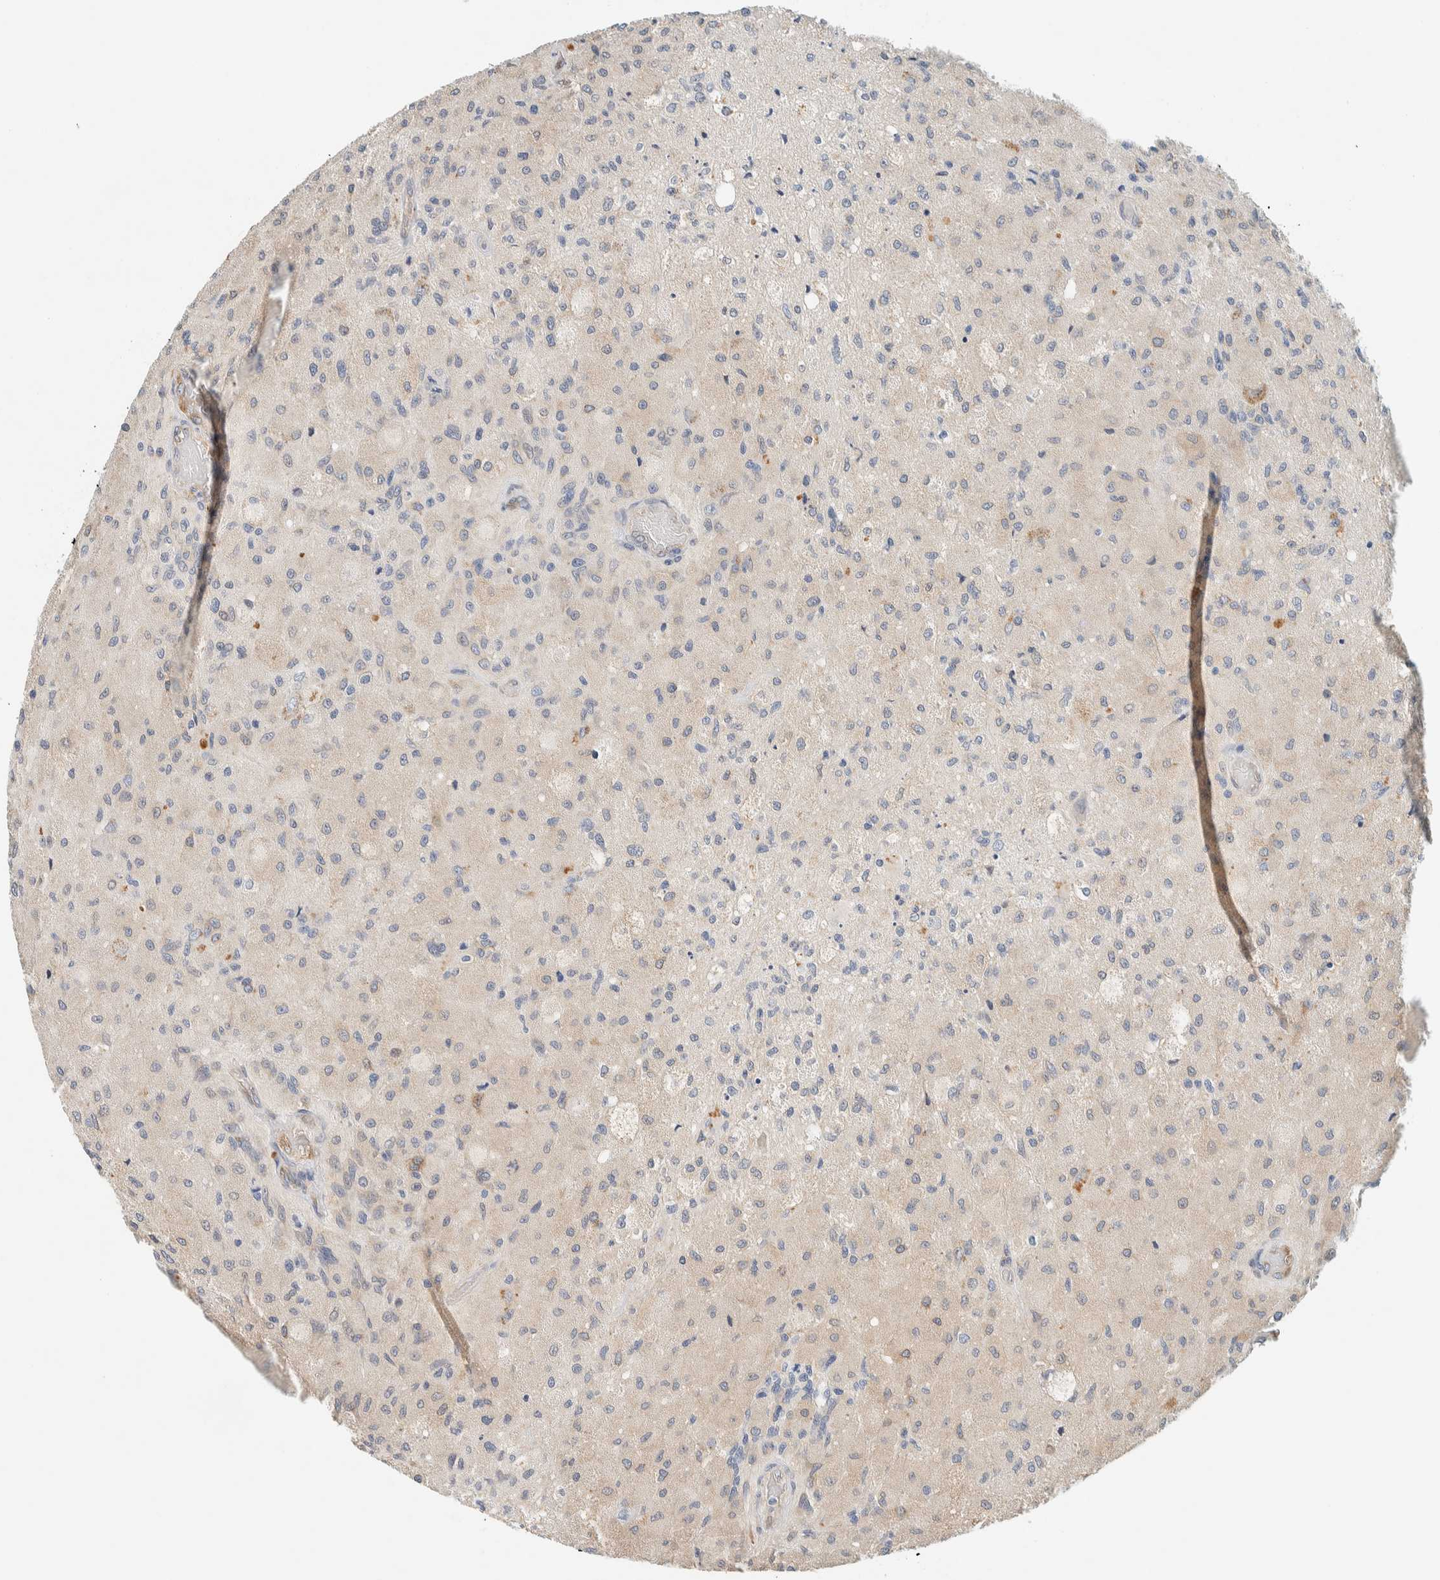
{"staining": {"intensity": "negative", "quantity": "none", "location": "none"}, "tissue": "glioma", "cell_type": "Tumor cells", "image_type": "cancer", "snomed": [{"axis": "morphology", "description": "Normal tissue, NOS"}, {"axis": "morphology", "description": "Glioma, malignant, High grade"}, {"axis": "topography", "description": "Cerebral cortex"}], "caption": "DAB (3,3'-diaminobenzidine) immunohistochemical staining of human glioma shows no significant expression in tumor cells.", "gene": "SUMF2", "patient": {"sex": "male", "age": 77}}